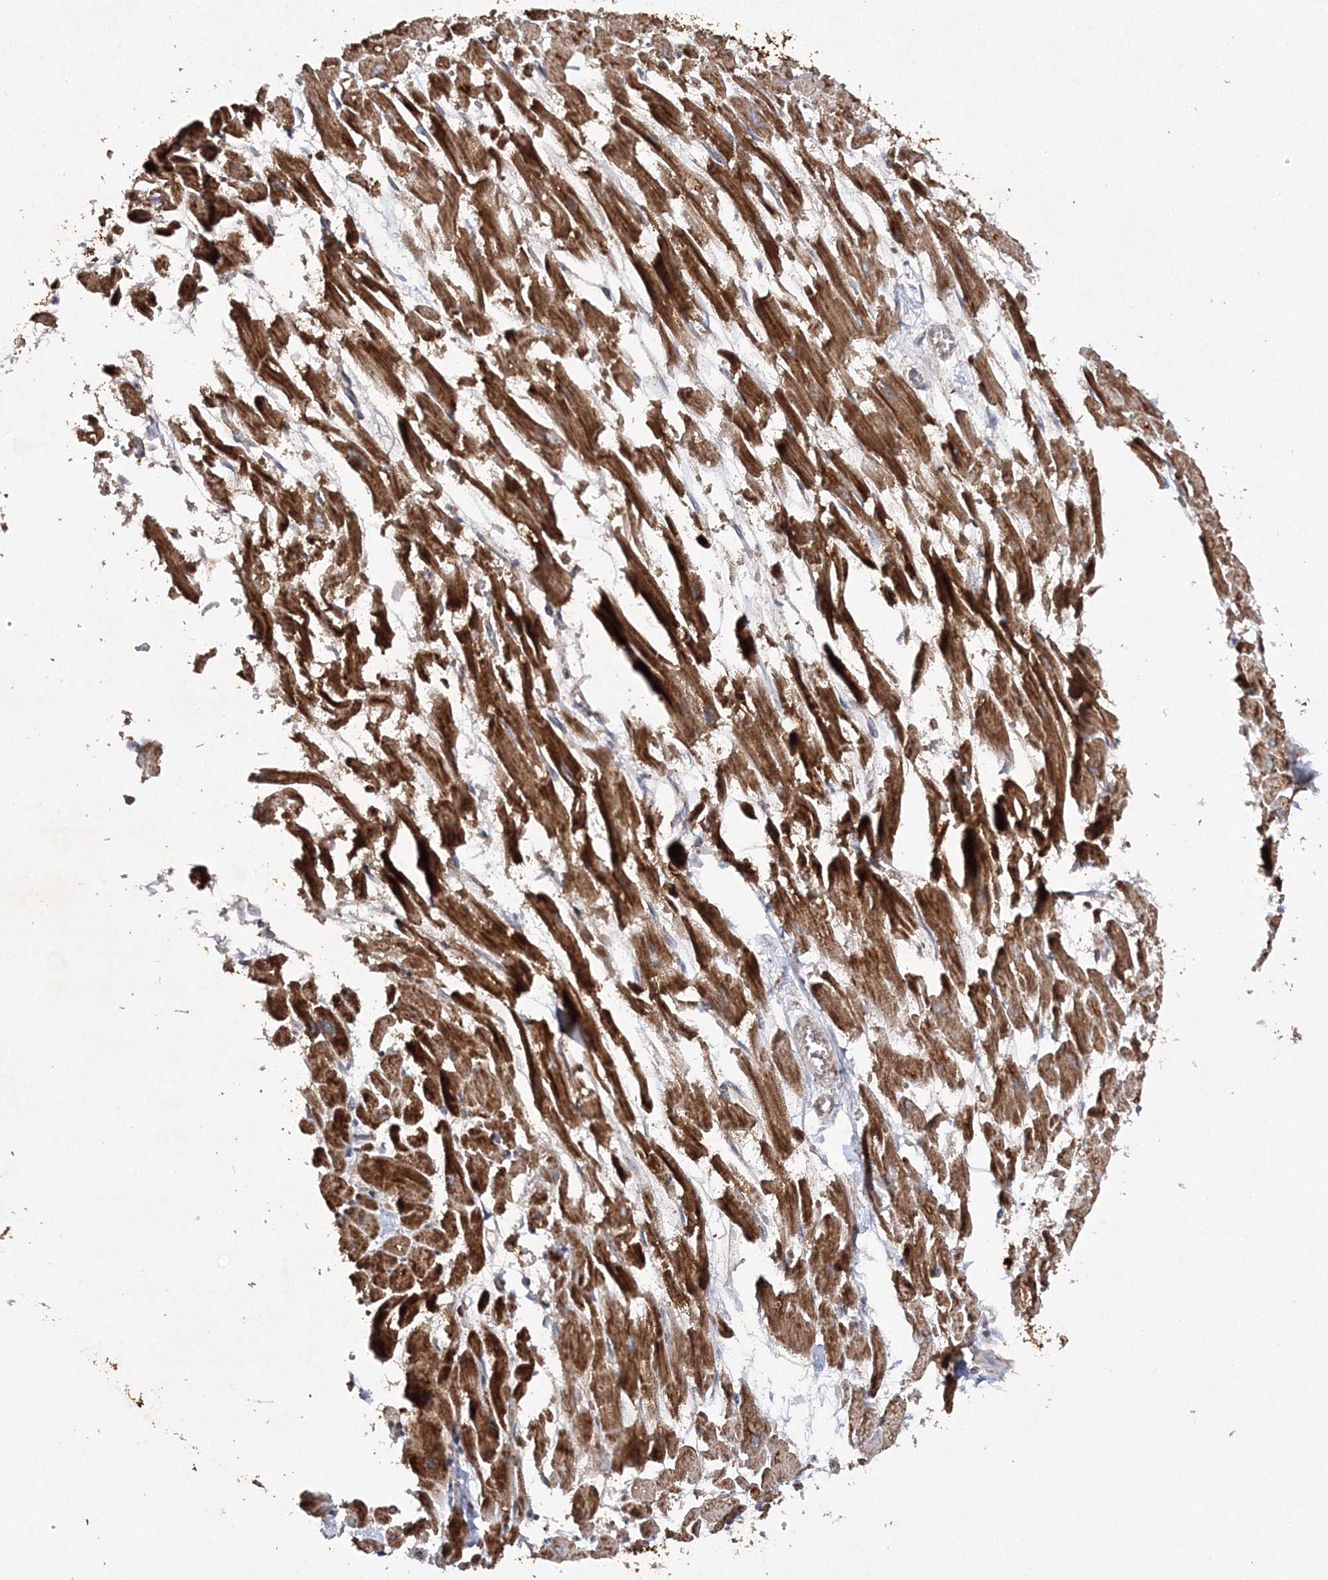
{"staining": {"intensity": "strong", "quantity": "25%-75%", "location": "cytoplasmic/membranous"}, "tissue": "heart muscle", "cell_type": "Cardiomyocytes", "image_type": "normal", "snomed": [{"axis": "morphology", "description": "Normal tissue, NOS"}, {"axis": "topography", "description": "Heart"}], "caption": "Brown immunohistochemical staining in unremarkable heart muscle displays strong cytoplasmic/membranous staining in approximately 25%-75% of cardiomyocytes.", "gene": "DNAJC13", "patient": {"sex": "male", "age": 54}}